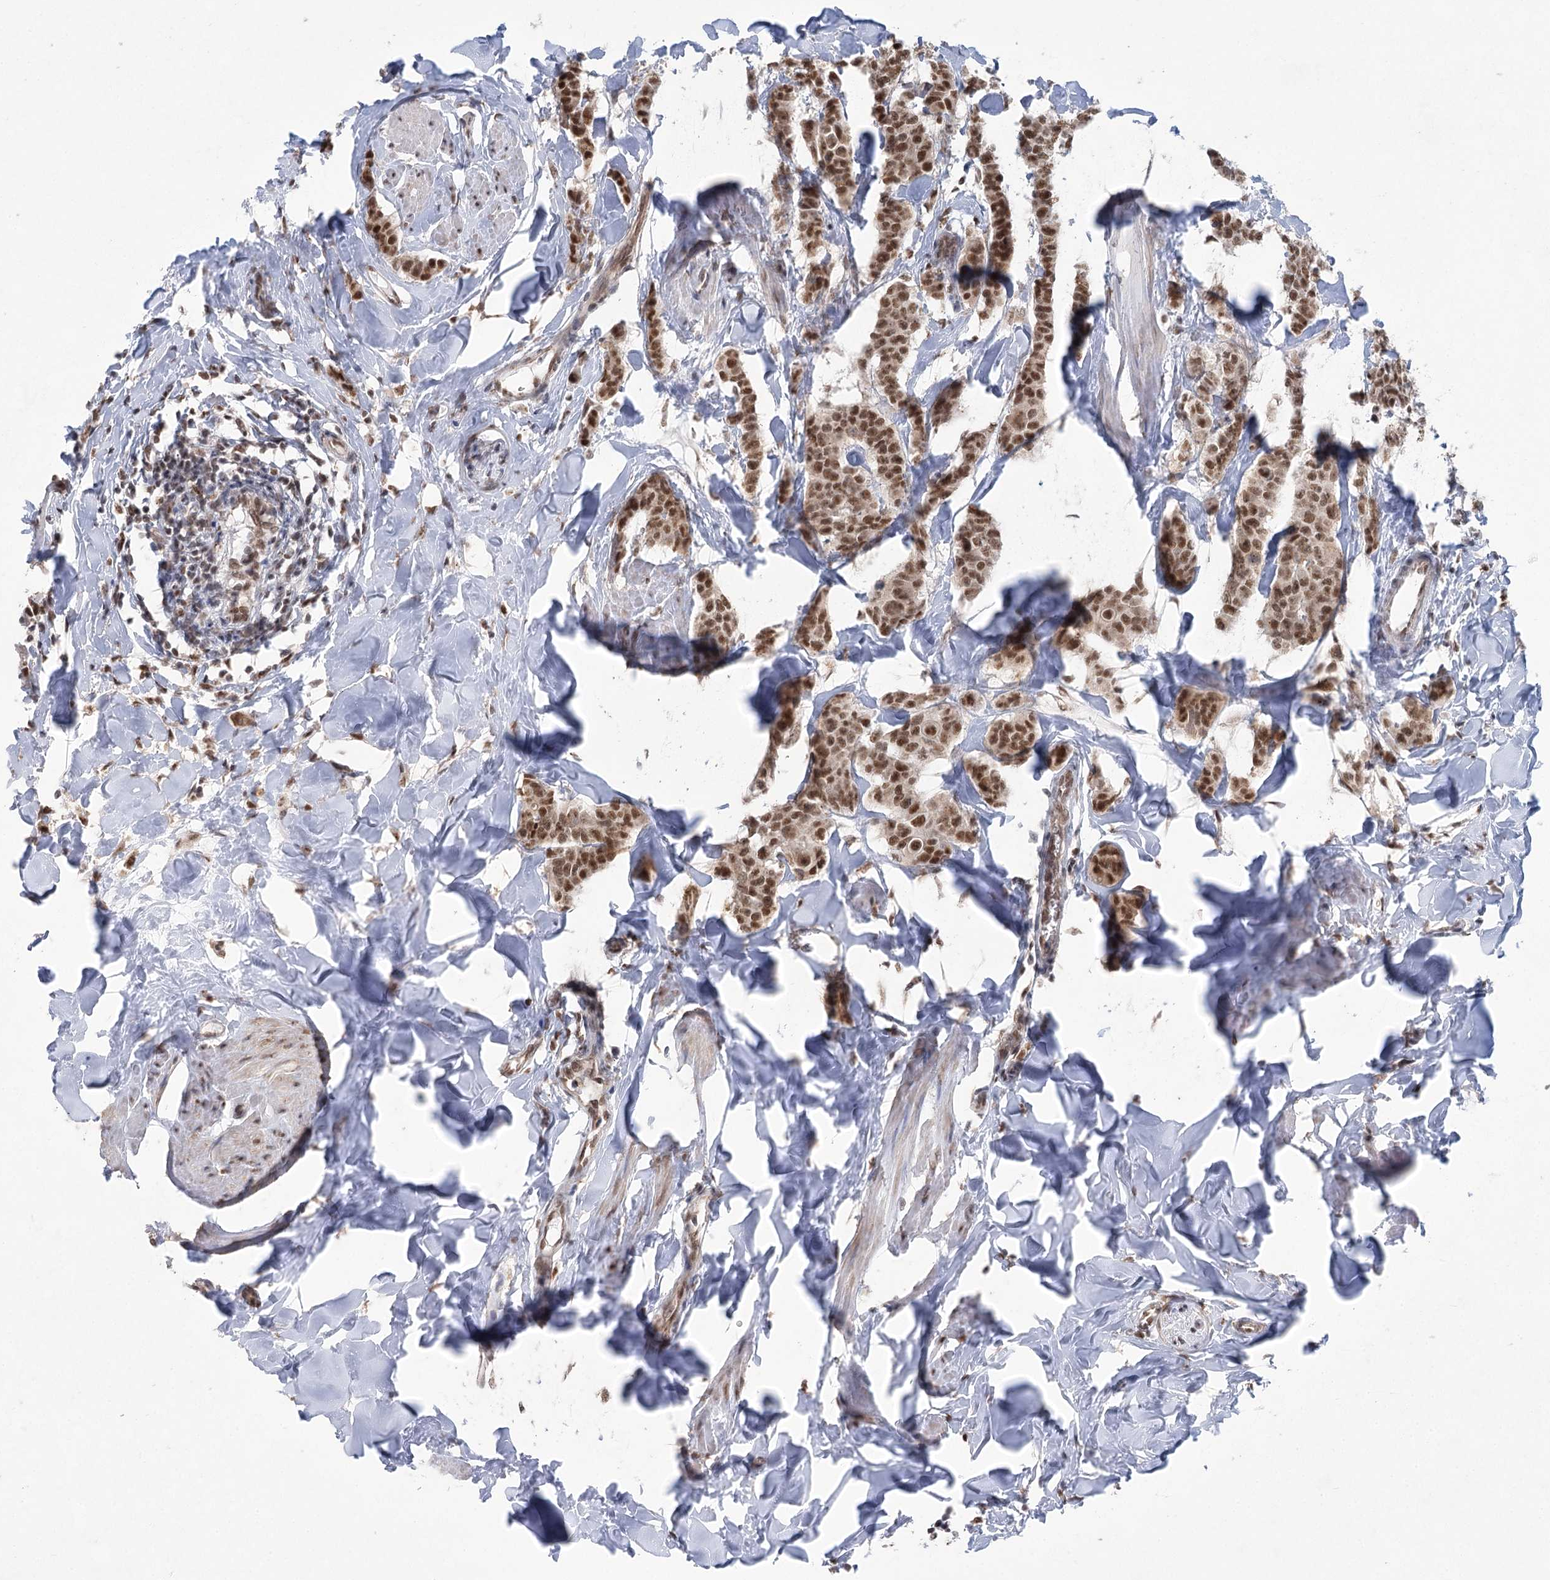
{"staining": {"intensity": "moderate", "quantity": ">75%", "location": "nuclear"}, "tissue": "breast cancer", "cell_type": "Tumor cells", "image_type": "cancer", "snomed": [{"axis": "morphology", "description": "Duct carcinoma"}, {"axis": "topography", "description": "Breast"}], "caption": "DAB (3,3'-diaminobenzidine) immunohistochemical staining of infiltrating ductal carcinoma (breast) demonstrates moderate nuclear protein expression in approximately >75% of tumor cells.", "gene": "ZCCHC8", "patient": {"sex": "female", "age": 40}}